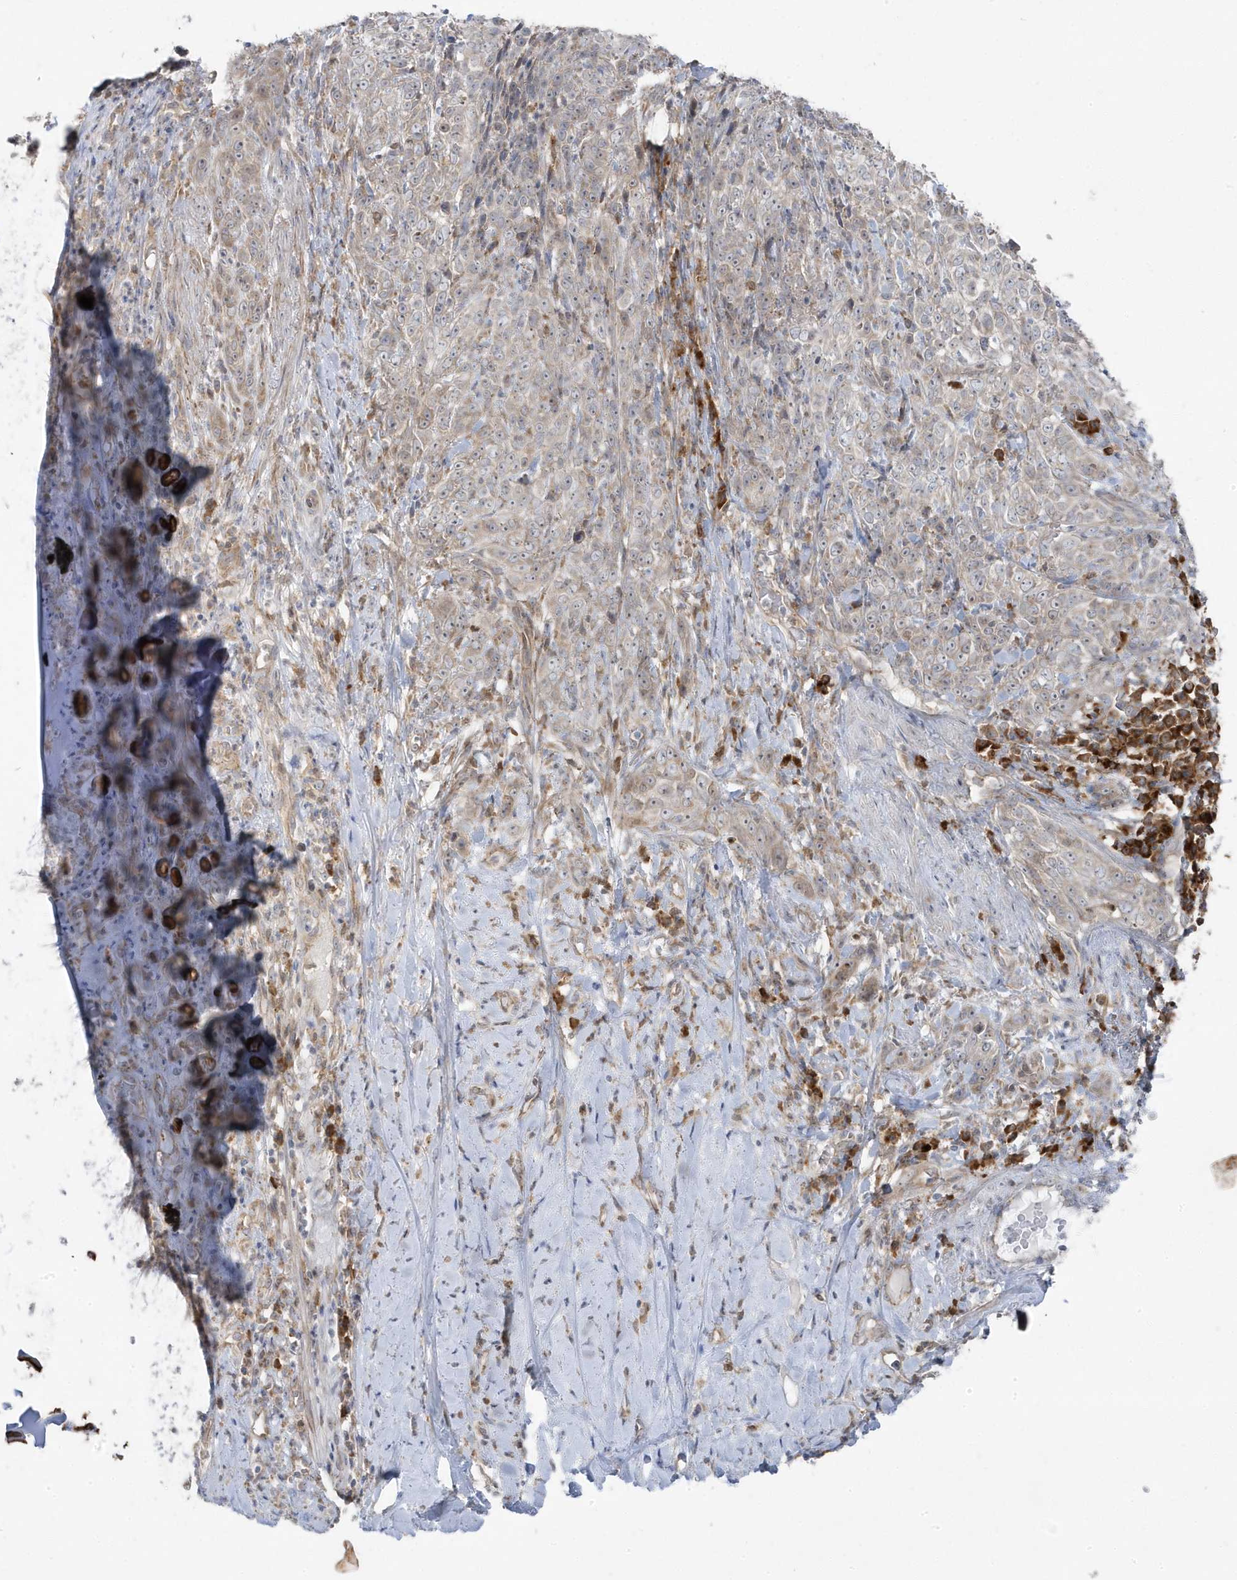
{"staining": {"intensity": "negative", "quantity": "none", "location": "none"}, "tissue": "adipose tissue", "cell_type": "Adipocytes", "image_type": "normal", "snomed": [{"axis": "morphology", "description": "Normal tissue, NOS"}, {"axis": "morphology", "description": "Basal cell carcinoma"}, {"axis": "topography", "description": "Cartilage tissue"}, {"axis": "topography", "description": "Nasopharynx"}, {"axis": "topography", "description": "Oral tissue"}], "caption": "Immunohistochemical staining of normal adipose tissue displays no significant expression in adipocytes.", "gene": "ZNF654", "patient": {"sex": "female", "age": 77}}